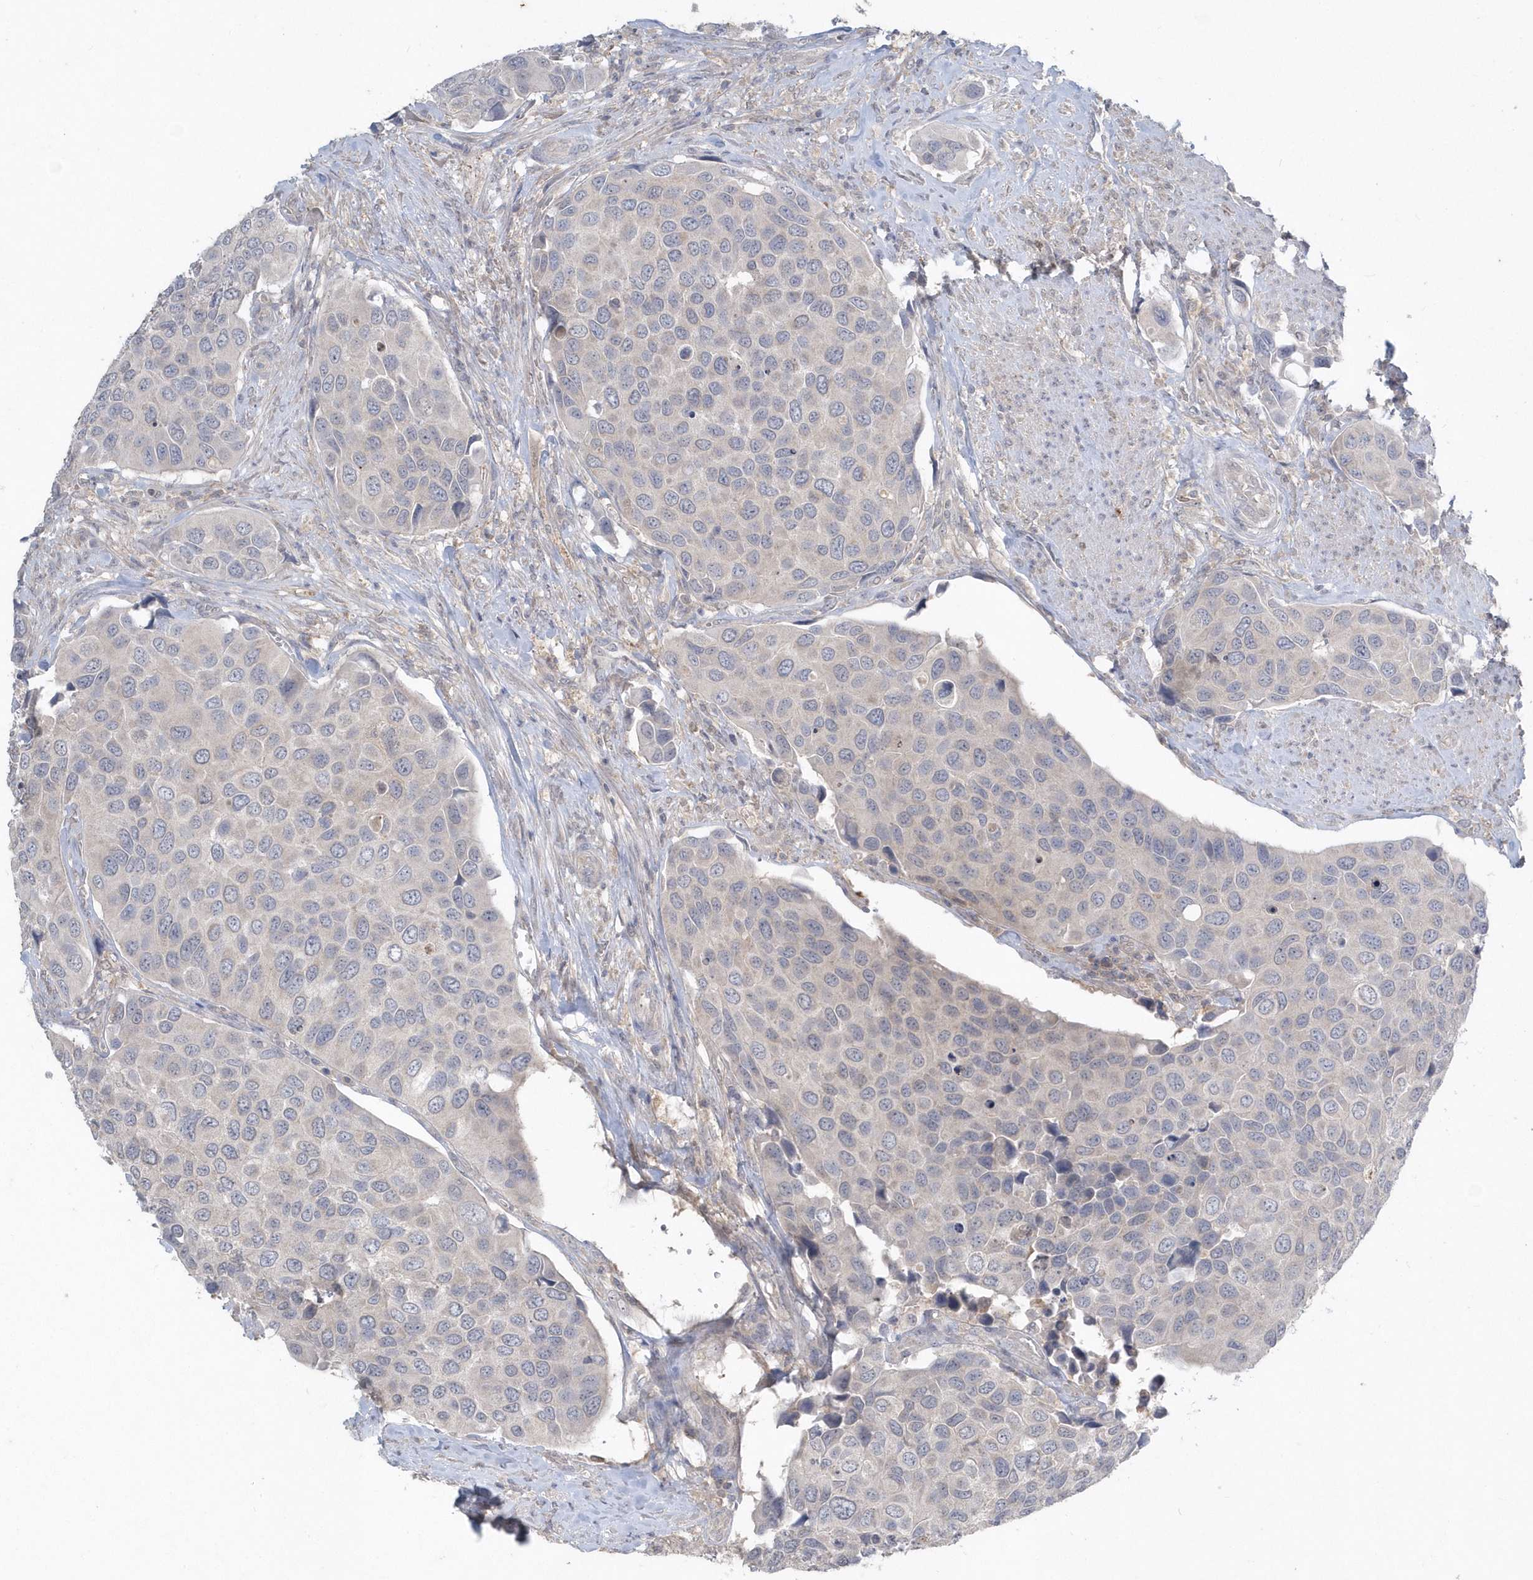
{"staining": {"intensity": "negative", "quantity": "none", "location": "none"}, "tissue": "urothelial cancer", "cell_type": "Tumor cells", "image_type": "cancer", "snomed": [{"axis": "morphology", "description": "Urothelial carcinoma, High grade"}, {"axis": "topography", "description": "Urinary bladder"}], "caption": "This is an IHC micrograph of human urothelial carcinoma (high-grade). There is no staining in tumor cells.", "gene": "AKR7A2", "patient": {"sex": "male", "age": 74}}